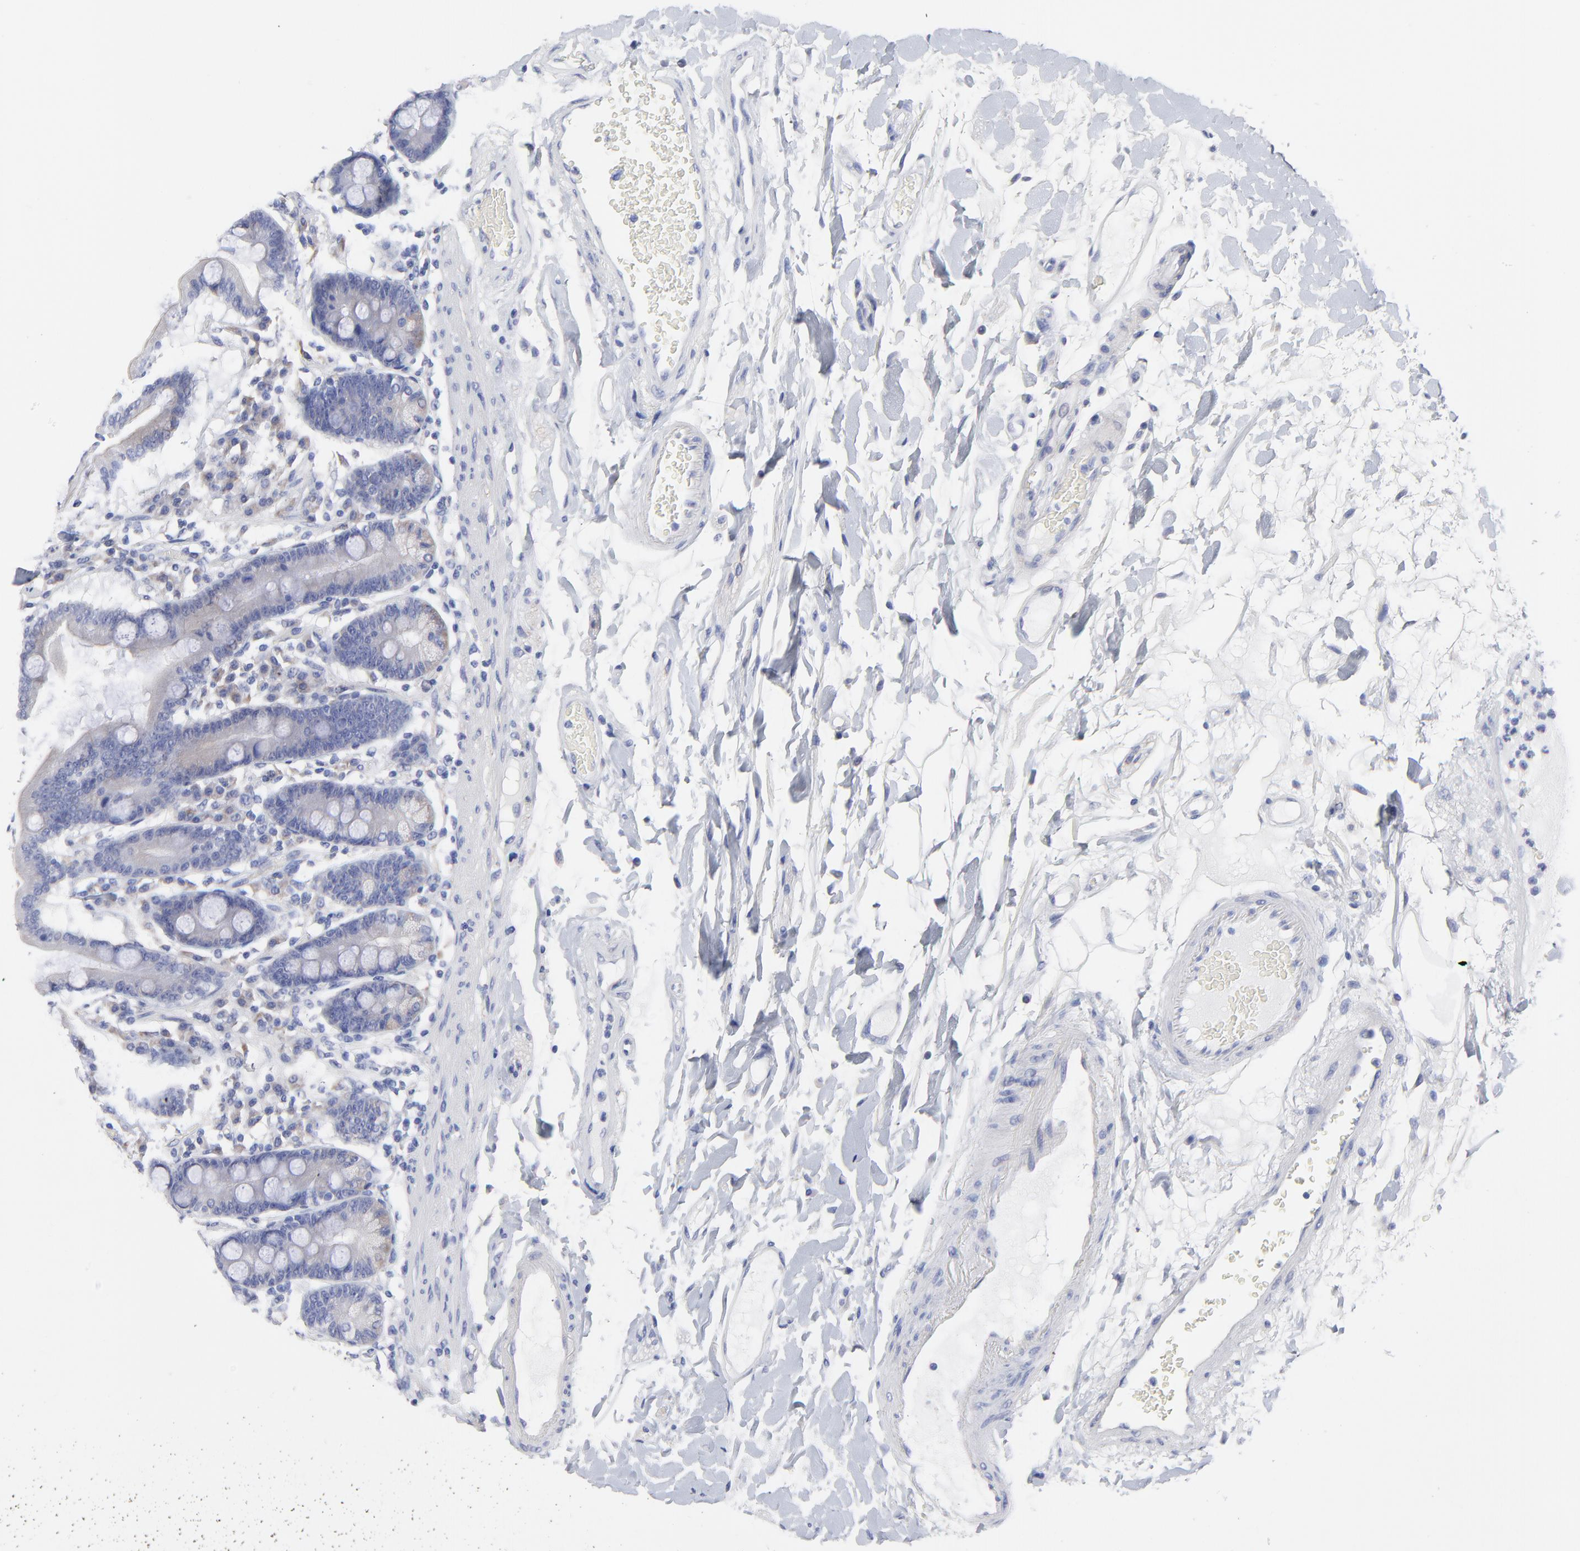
{"staining": {"intensity": "negative", "quantity": "none", "location": "none"}, "tissue": "duodenum", "cell_type": "Glandular cells", "image_type": "normal", "snomed": [{"axis": "morphology", "description": "Normal tissue, NOS"}, {"axis": "topography", "description": "Duodenum"}], "caption": "Immunohistochemistry of unremarkable human duodenum demonstrates no expression in glandular cells.", "gene": "DUSP9", "patient": {"sex": "female", "age": 64}}